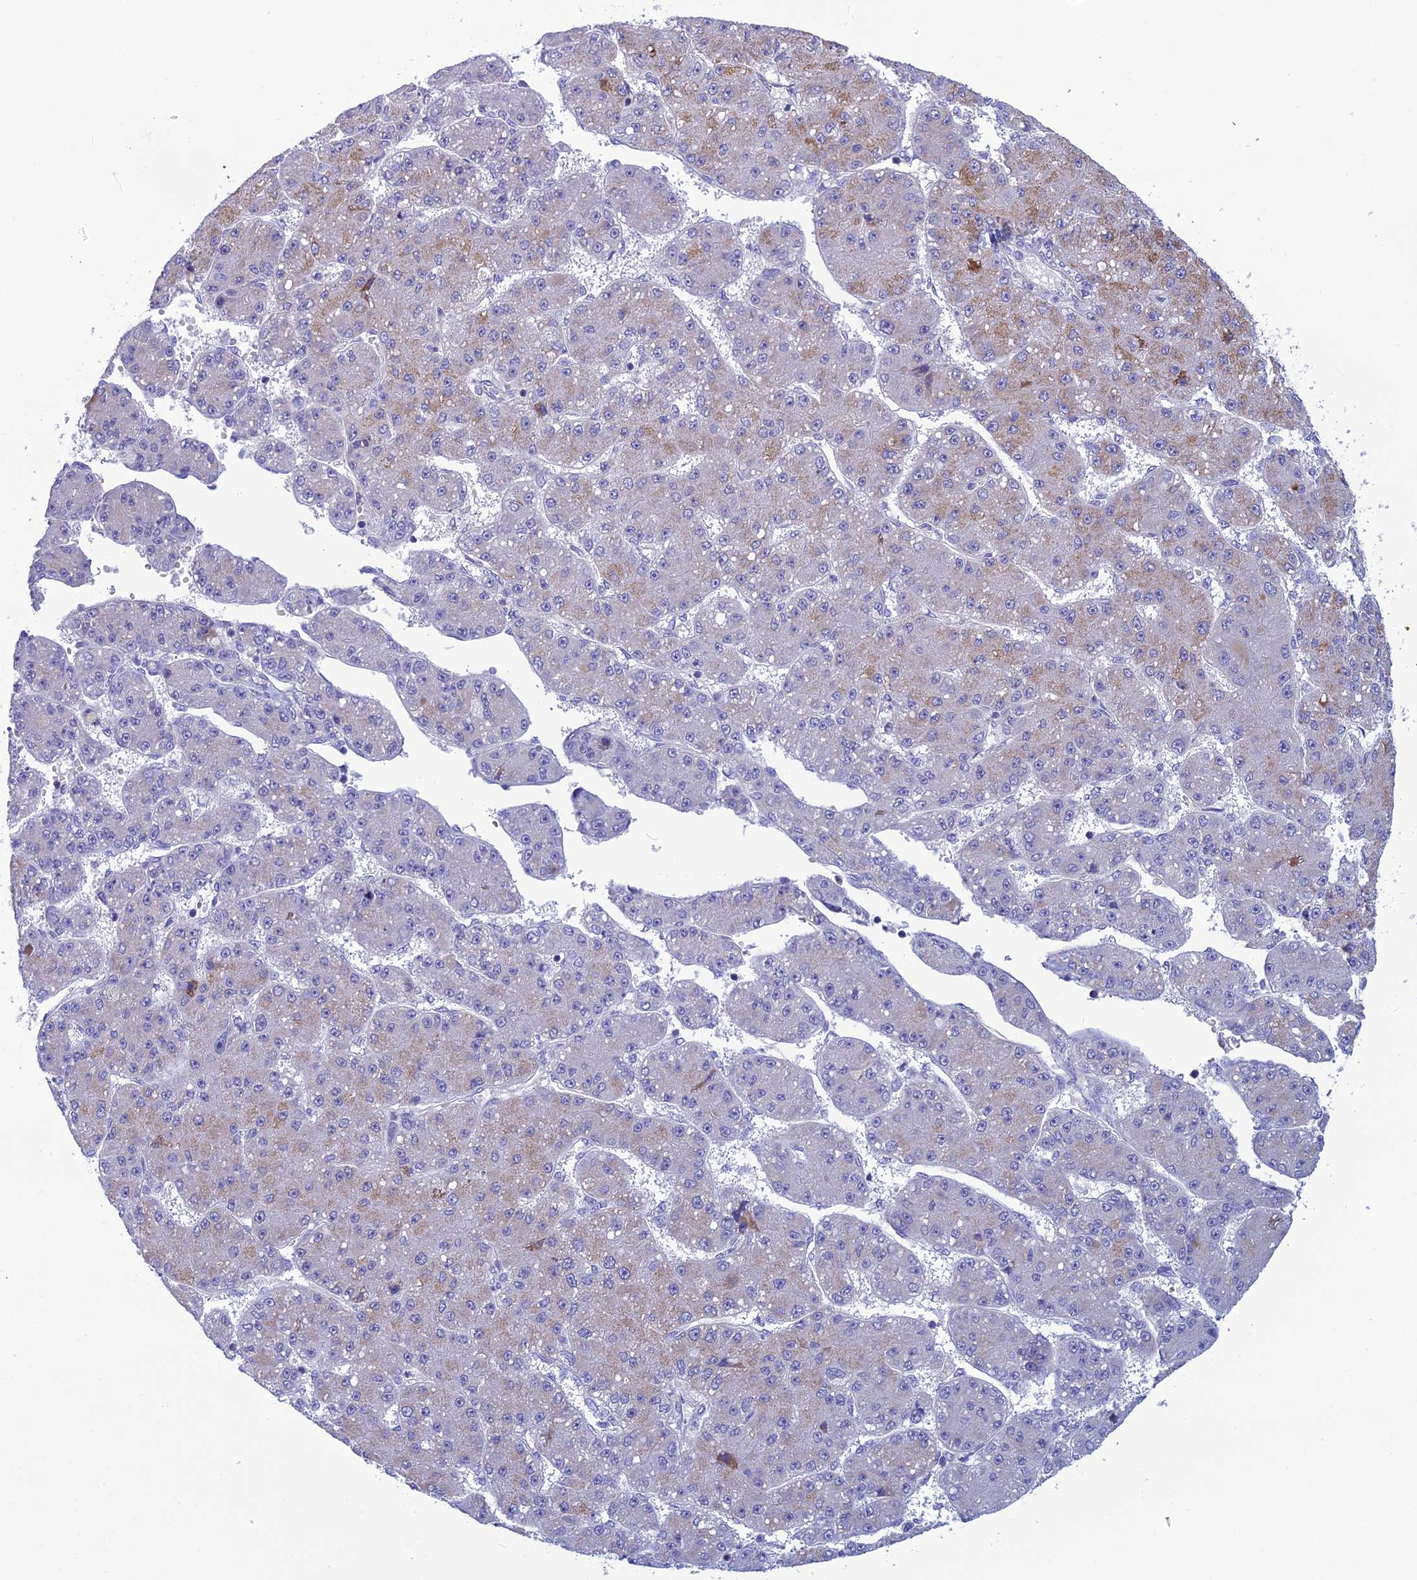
{"staining": {"intensity": "weak", "quantity": "<25%", "location": "cytoplasmic/membranous"}, "tissue": "liver cancer", "cell_type": "Tumor cells", "image_type": "cancer", "snomed": [{"axis": "morphology", "description": "Carcinoma, Hepatocellular, NOS"}, {"axis": "topography", "description": "Liver"}], "caption": "This is a histopathology image of immunohistochemistry (IHC) staining of hepatocellular carcinoma (liver), which shows no staining in tumor cells.", "gene": "POMGNT1", "patient": {"sex": "male", "age": 67}}